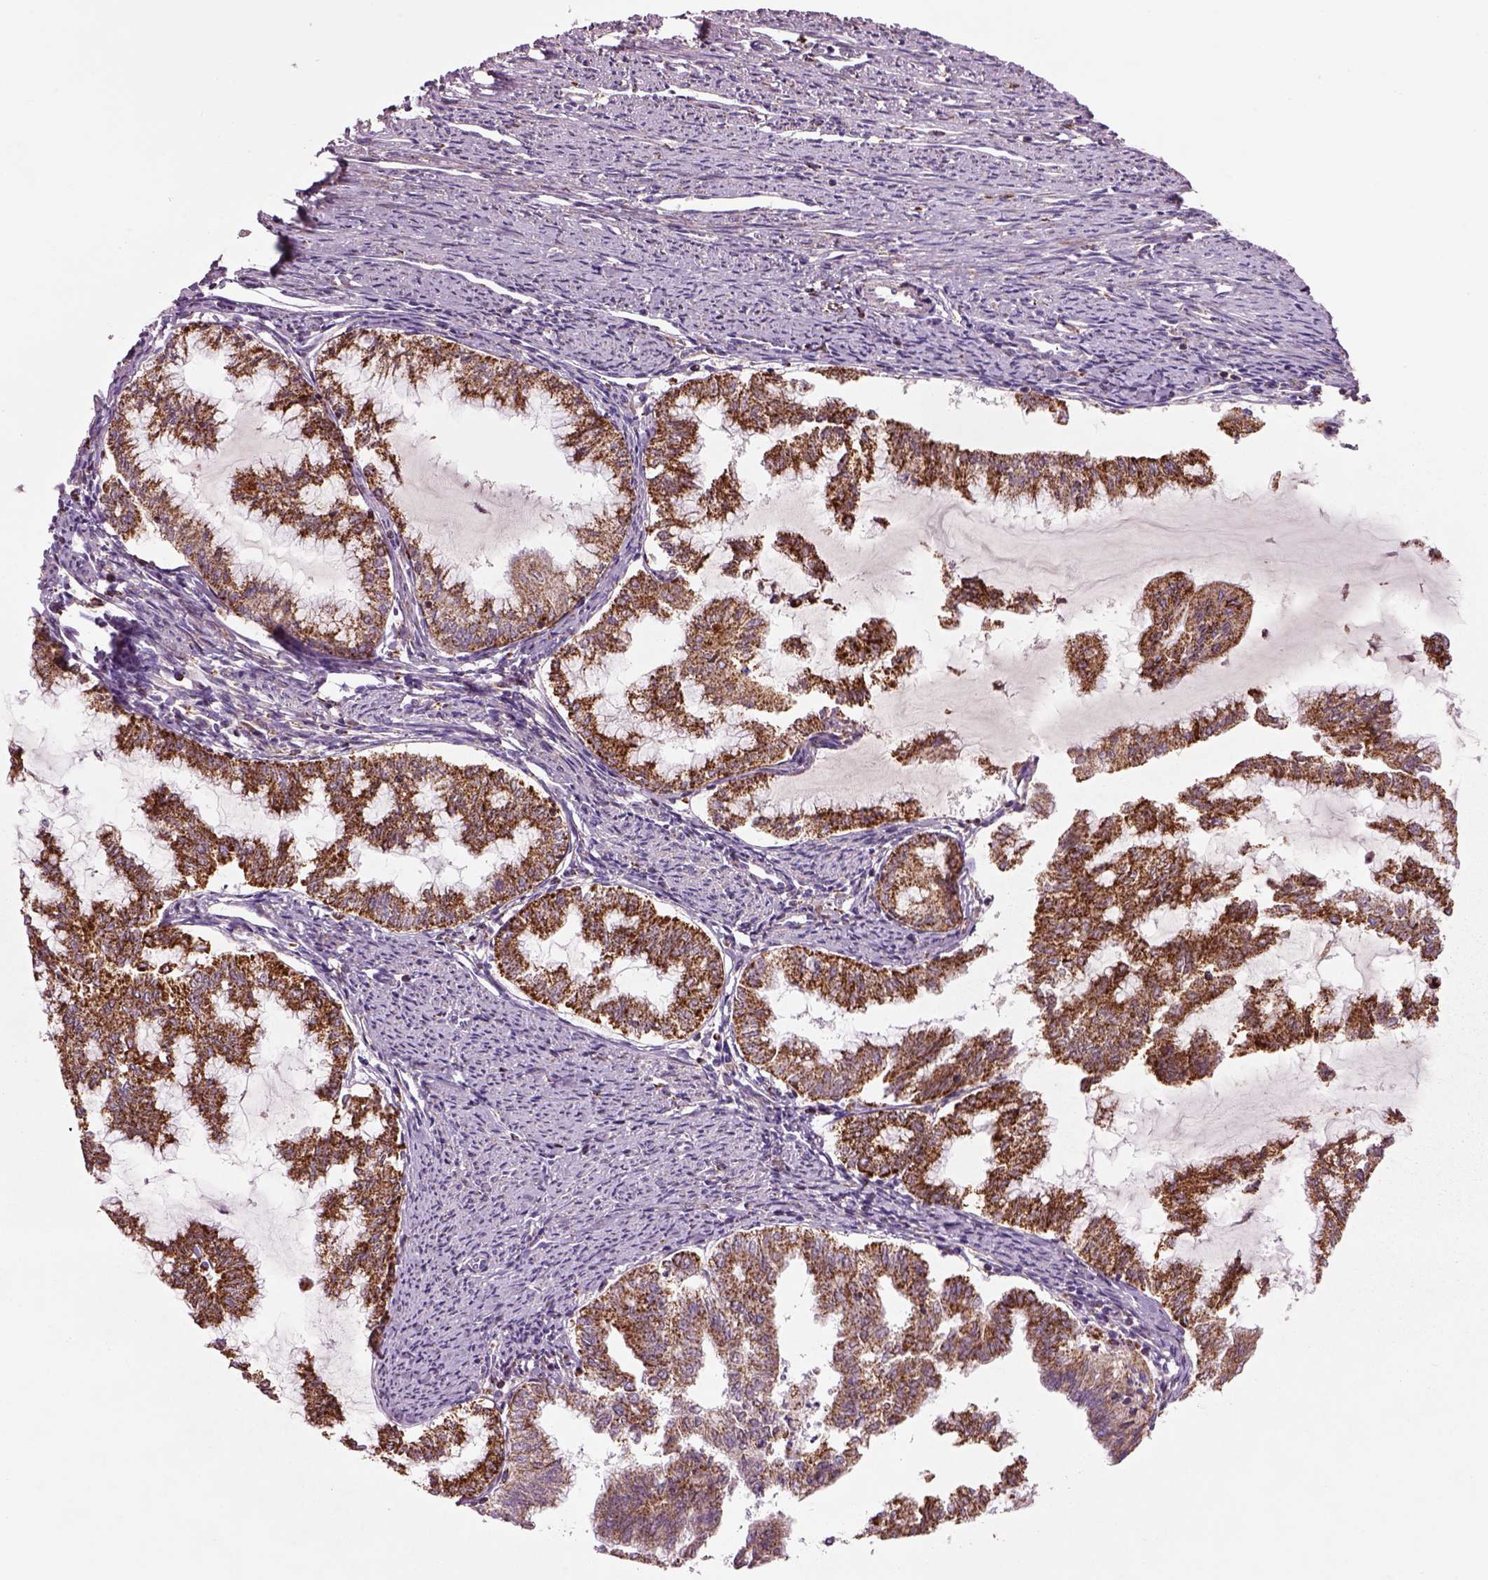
{"staining": {"intensity": "strong", "quantity": ">75%", "location": "cytoplasmic/membranous"}, "tissue": "endometrial cancer", "cell_type": "Tumor cells", "image_type": "cancer", "snomed": [{"axis": "morphology", "description": "Adenocarcinoma, NOS"}, {"axis": "topography", "description": "Endometrium"}], "caption": "Strong cytoplasmic/membranous protein staining is appreciated in about >75% of tumor cells in endometrial adenocarcinoma.", "gene": "SLC25A24", "patient": {"sex": "female", "age": 79}}